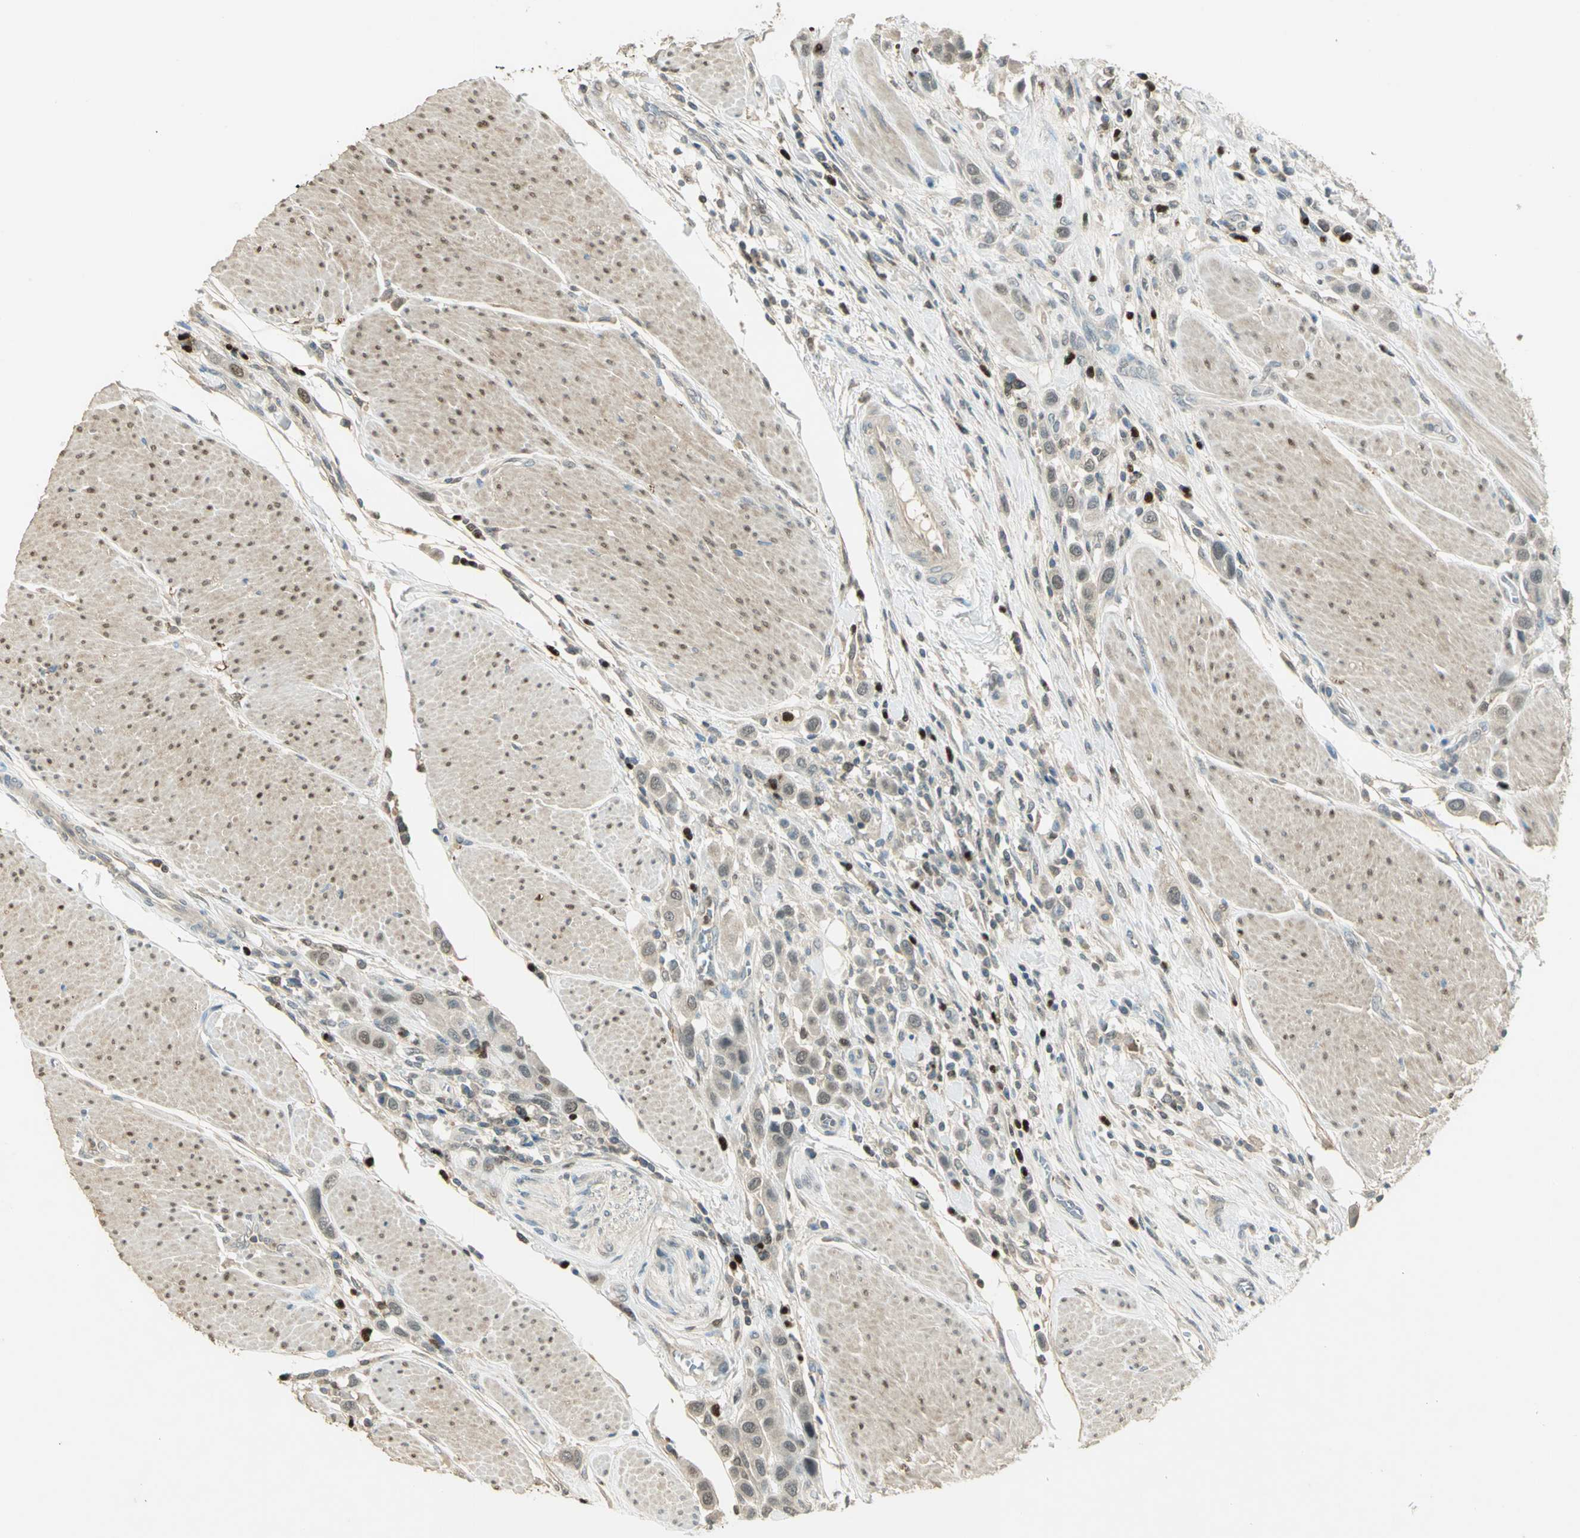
{"staining": {"intensity": "weak", "quantity": "25%-75%", "location": "cytoplasmic/membranous,nuclear"}, "tissue": "urothelial cancer", "cell_type": "Tumor cells", "image_type": "cancer", "snomed": [{"axis": "morphology", "description": "Urothelial carcinoma, High grade"}, {"axis": "topography", "description": "Urinary bladder"}], "caption": "A low amount of weak cytoplasmic/membranous and nuclear staining is appreciated in about 25%-75% of tumor cells in urothelial cancer tissue.", "gene": "BIRC2", "patient": {"sex": "male", "age": 50}}